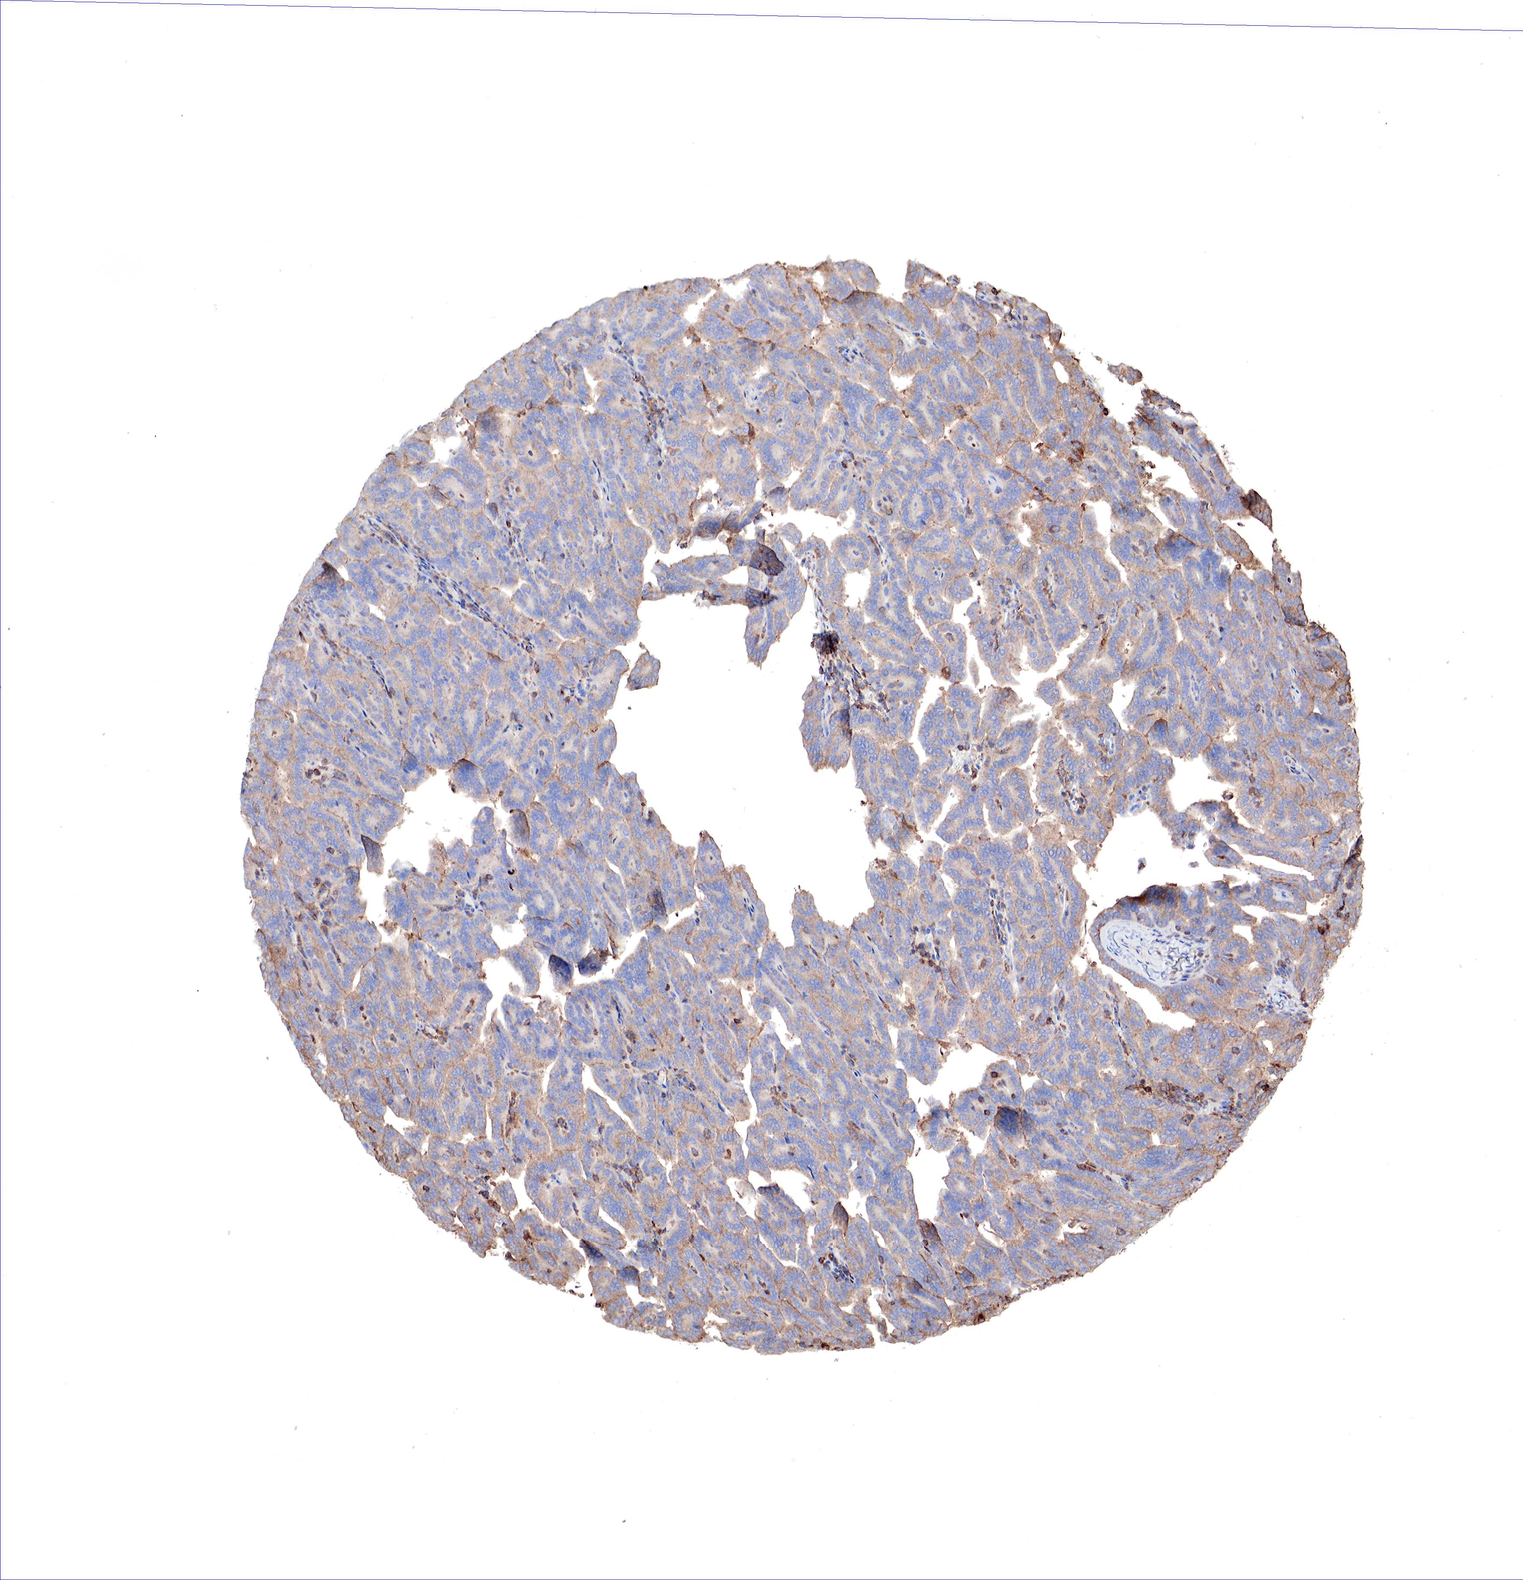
{"staining": {"intensity": "moderate", "quantity": "25%-75%", "location": "cytoplasmic/membranous"}, "tissue": "renal cancer", "cell_type": "Tumor cells", "image_type": "cancer", "snomed": [{"axis": "morphology", "description": "Adenocarcinoma, NOS"}, {"axis": "topography", "description": "Kidney"}], "caption": "Tumor cells reveal medium levels of moderate cytoplasmic/membranous positivity in approximately 25%-75% of cells in human renal cancer.", "gene": "G6PD", "patient": {"sex": "male", "age": 61}}